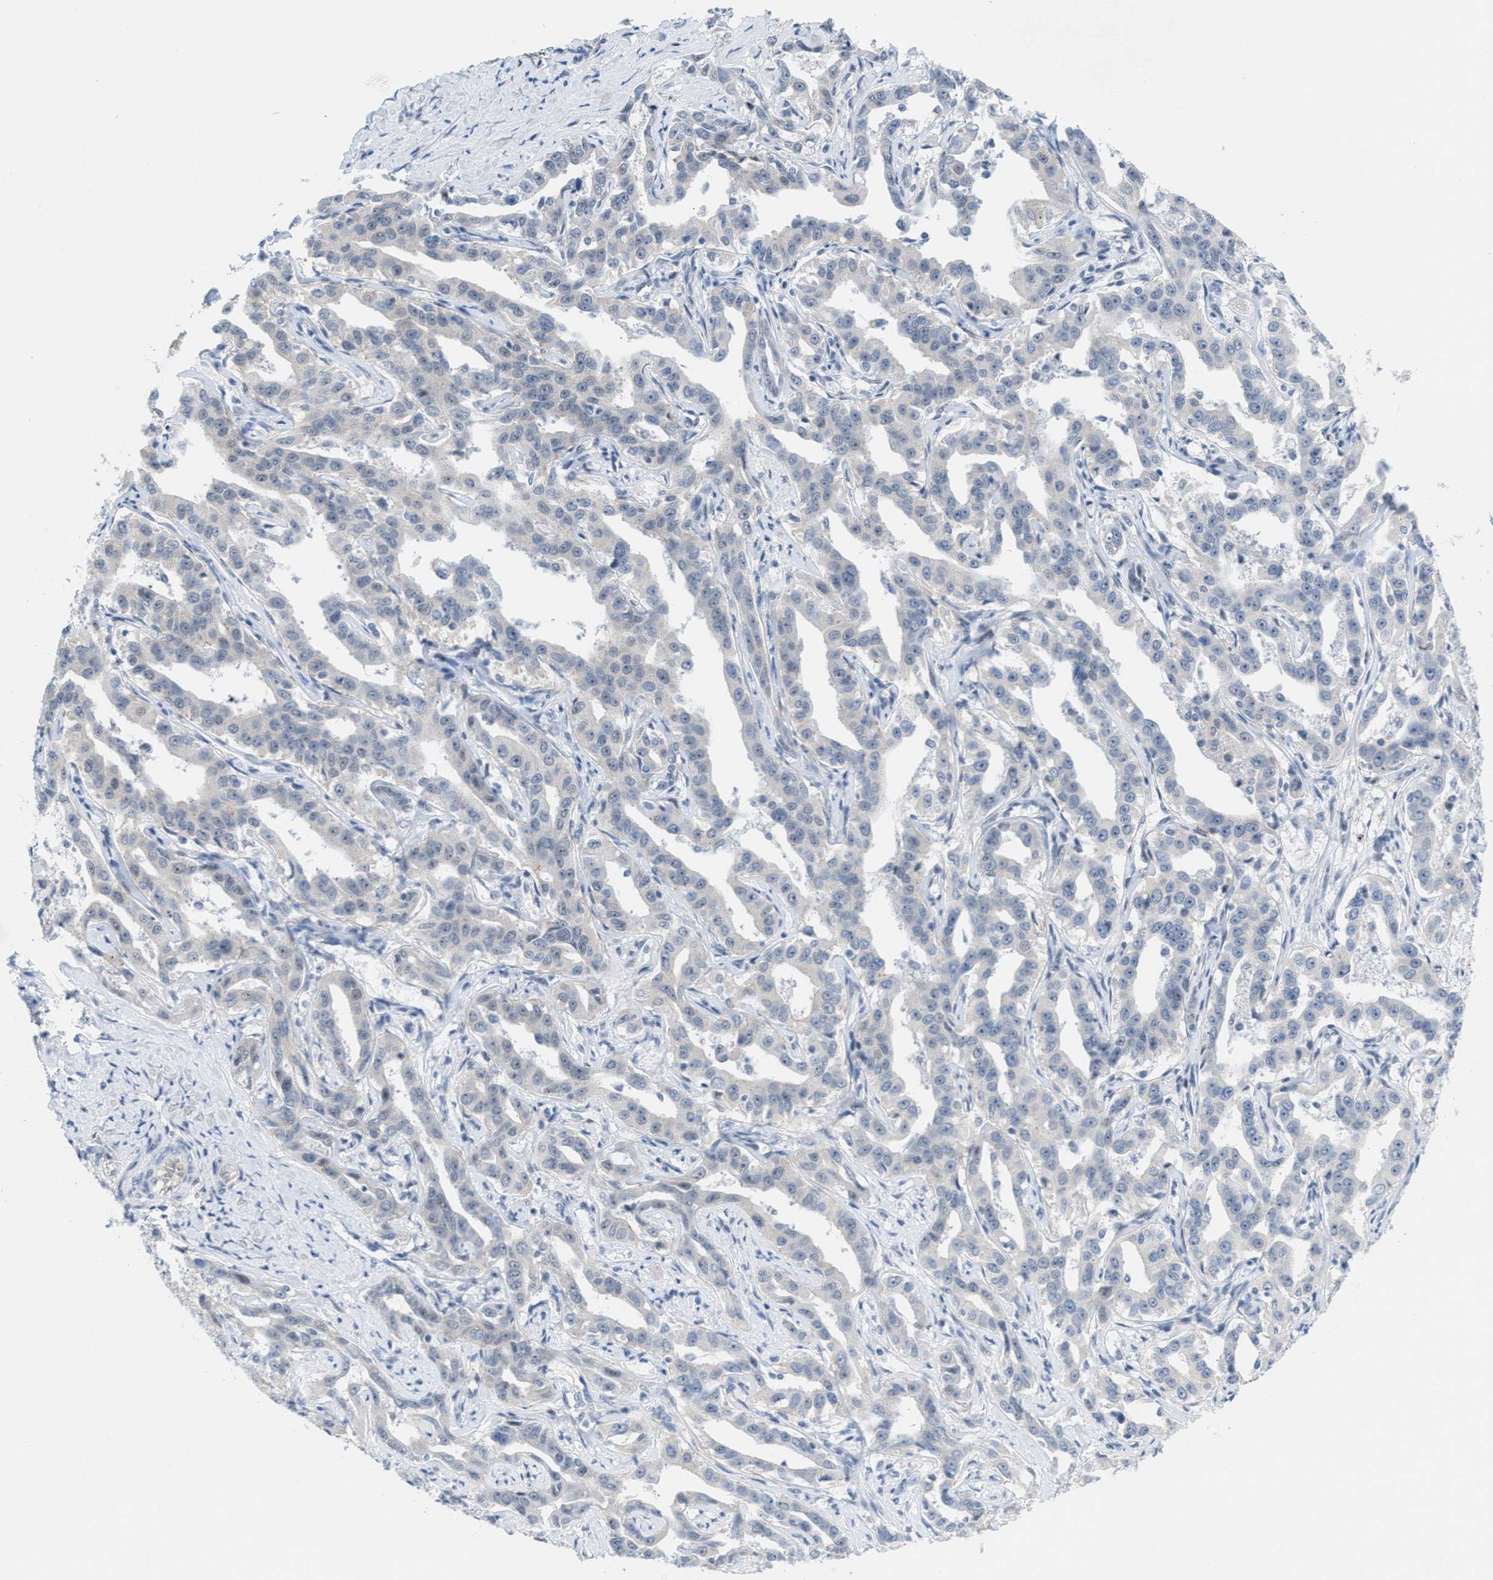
{"staining": {"intensity": "negative", "quantity": "none", "location": "none"}, "tissue": "liver cancer", "cell_type": "Tumor cells", "image_type": "cancer", "snomed": [{"axis": "morphology", "description": "Cholangiocarcinoma"}, {"axis": "topography", "description": "Liver"}], "caption": "DAB (3,3'-diaminobenzidine) immunohistochemical staining of cholangiocarcinoma (liver) demonstrates no significant positivity in tumor cells.", "gene": "WIPI2", "patient": {"sex": "male", "age": 59}}